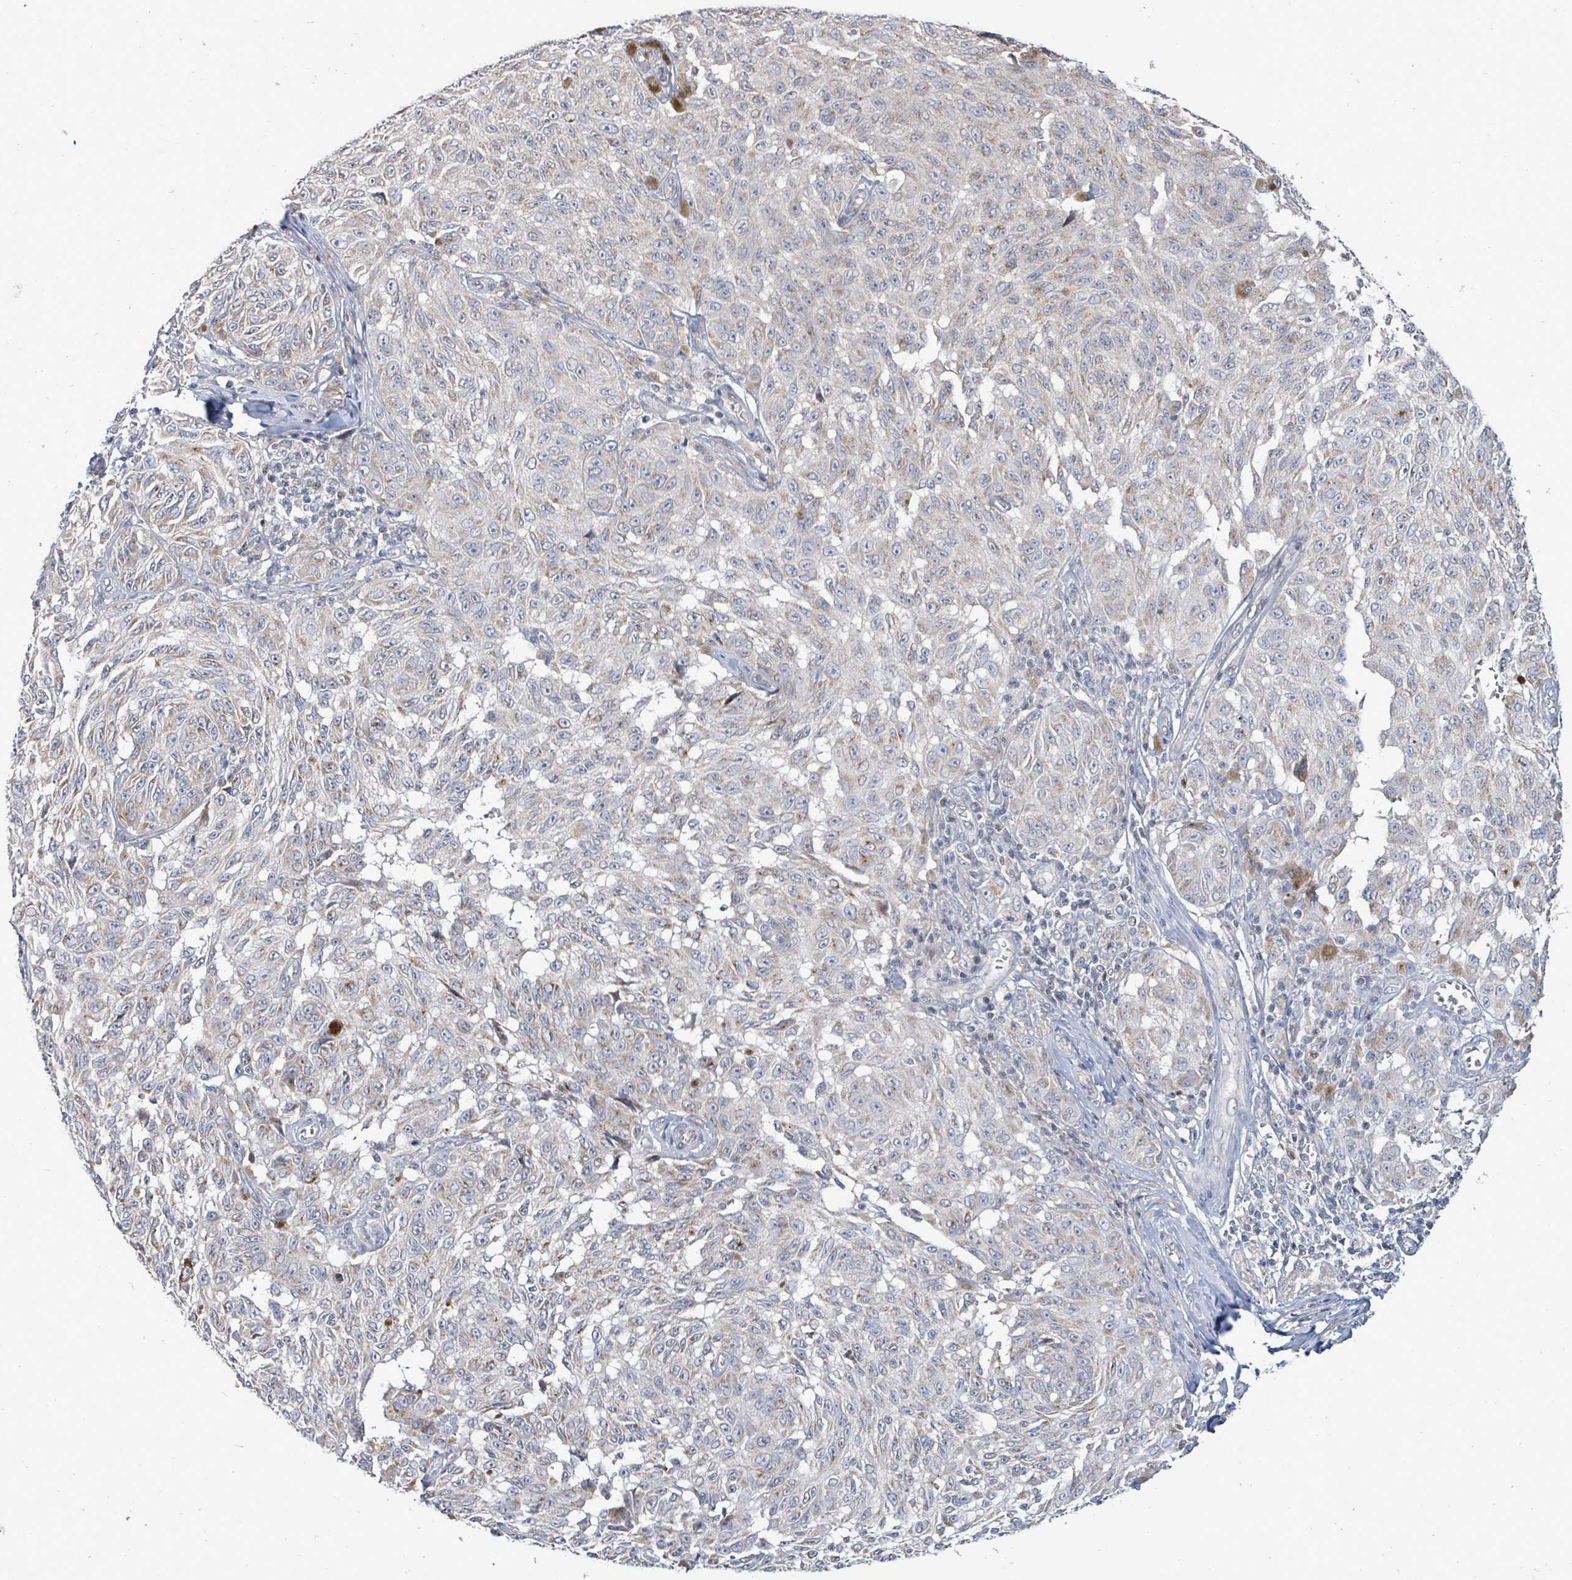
{"staining": {"intensity": "weak", "quantity": "25%-75%", "location": "cytoplasmic/membranous"}, "tissue": "melanoma", "cell_type": "Tumor cells", "image_type": "cancer", "snomed": [{"axis": "morphology", "description": "Malignant melanoma, NOS"}, {"axis": "topography", "description": "Skin"}], "caption": "About 25%-75% of tumor cells in human melanoma display weak cytoplasmic/membranous protein staining as visualized by brown immunohistochemical staining.", "gene": "ZFPM1", "patient": {"sex": "male", "age": 68}}